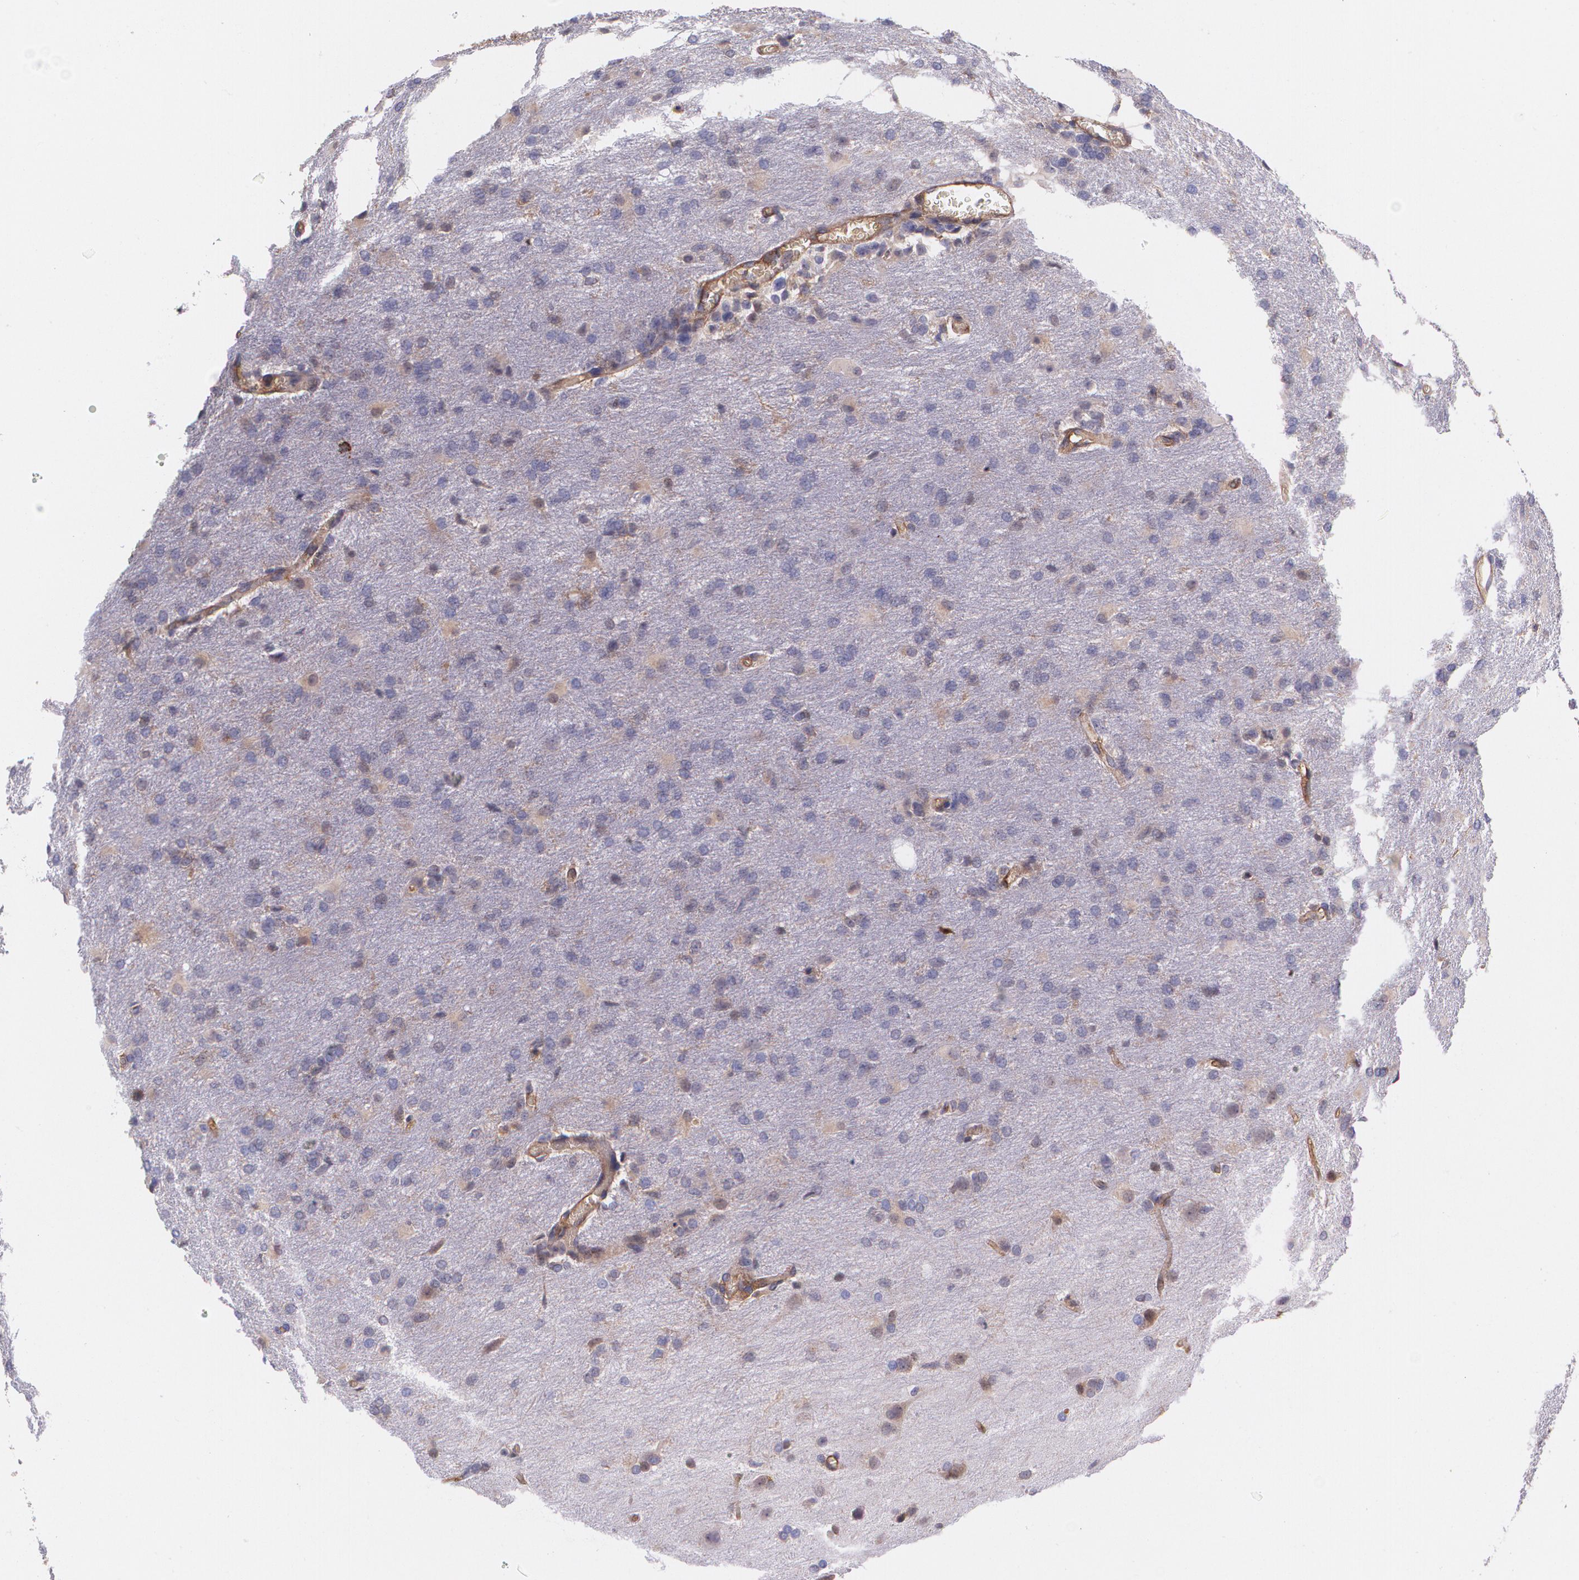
{"staining": {"intensity": "moderate", "quantity": "<25%", "location": "cytoplasmic/membranous"}, "tissue": "glioma", "cell_type": "Tumor cells", "image_type": "cancer", "snomed": [{"axis": "morphology", "description": "Glioma, malignant, High grade"}, {"axis": "topography", "description": "Brain"}], "caption": "There is low levels of moderate cytoplasmic/membranous expression in tumor cells of malignant high-grade glioma, as demonstrated by immunohistochemical staining (brown color).", "gene": "B2M", "patient": {"sex": "male", "age": 68}}